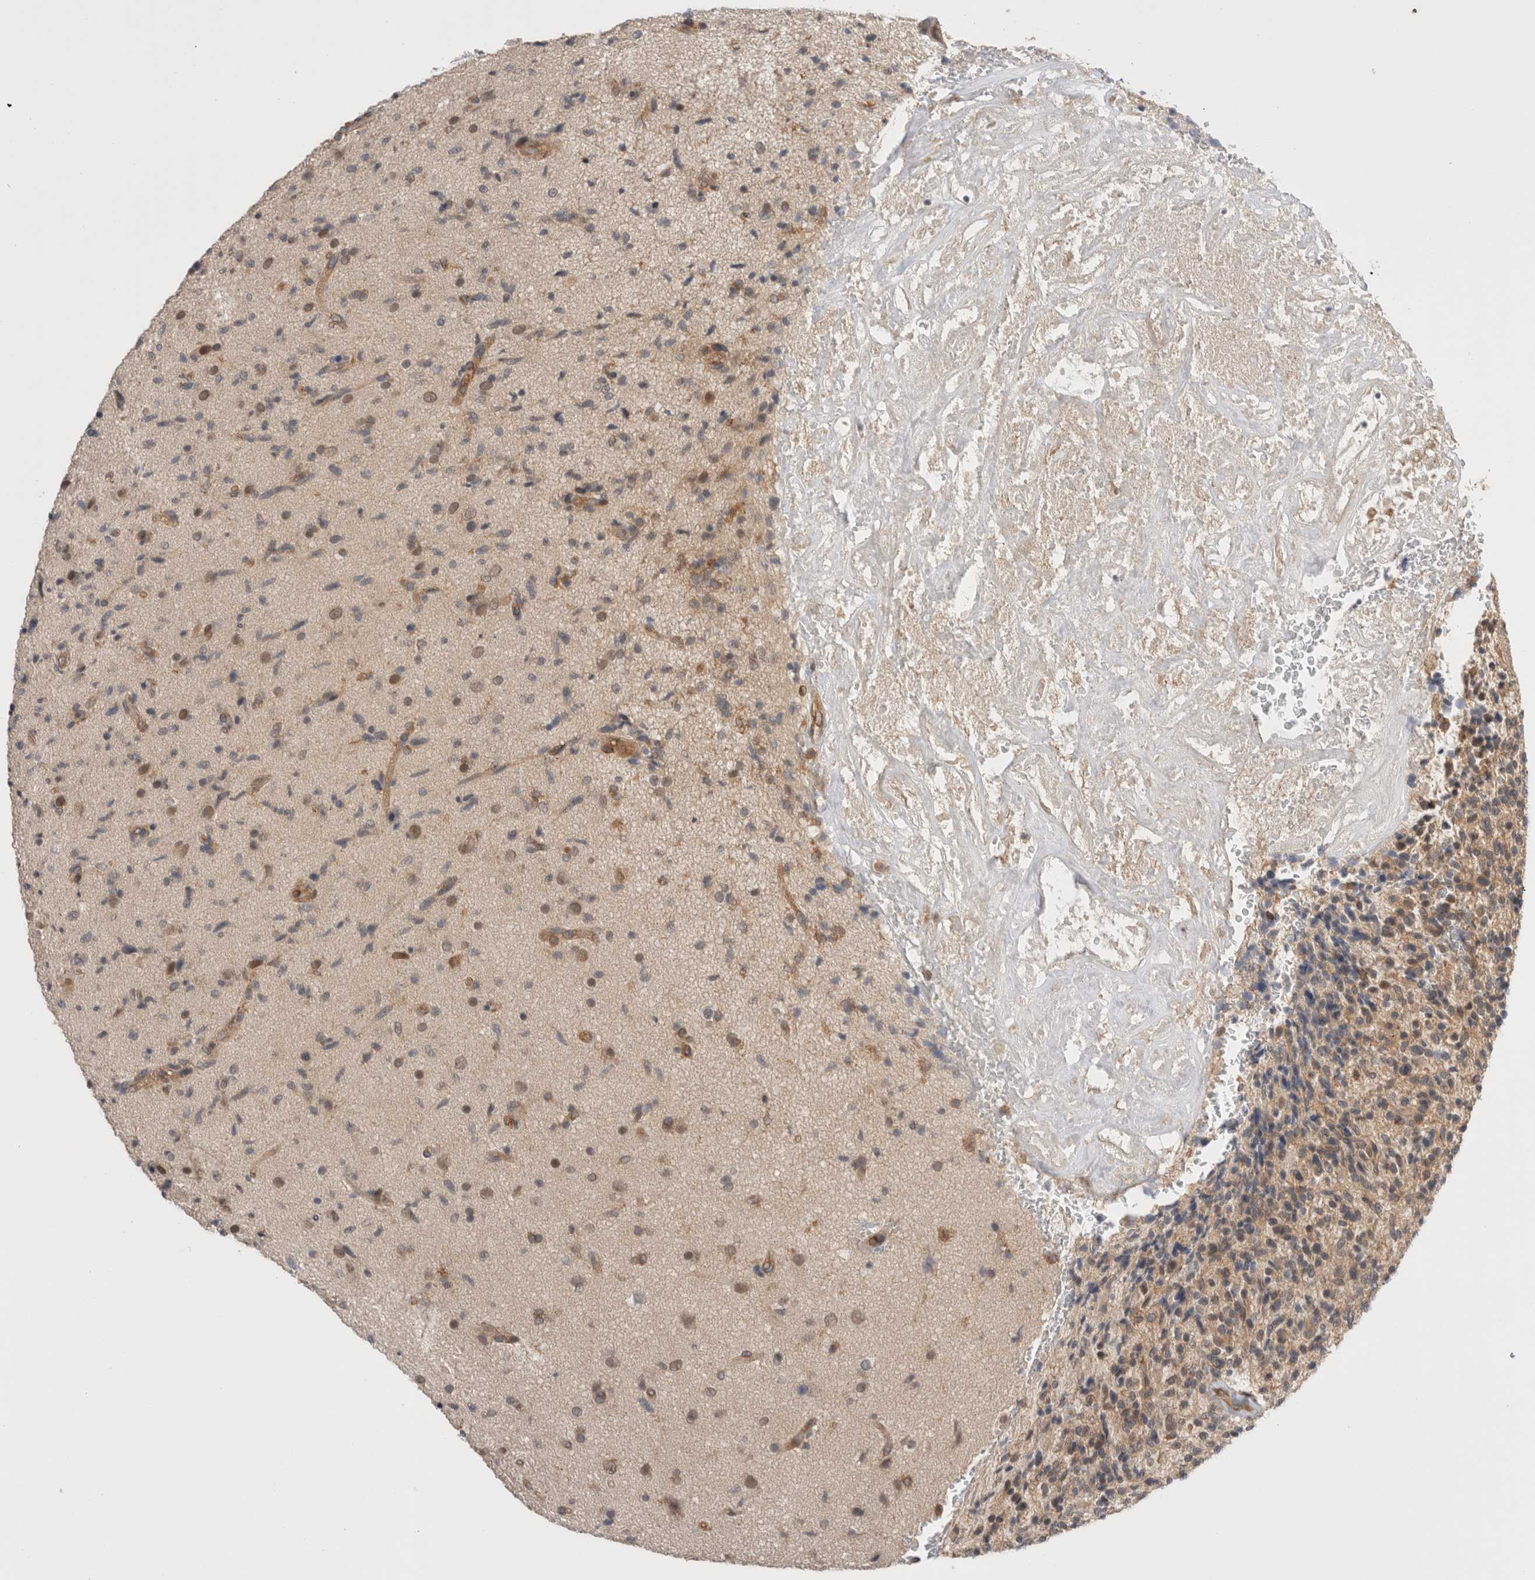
{"staining": {"intensity": "negative", "quantity": "none", "location": "none"}, "tissue": "glioma", "cell_type": "Tumor cells", "image_type": "cancer", "snomed": [{"axis": "morphology", "description": "Glioma, malignant, High grade"}, {"axis": "topography", "description": "Brain"}], "caption": "This is a image of immunohistochemistry (IHC) staining of glioma, which shows no staining in tumor cells.", "gene": "NFKB1", "patient": {"sex": "male", "age": 72}}